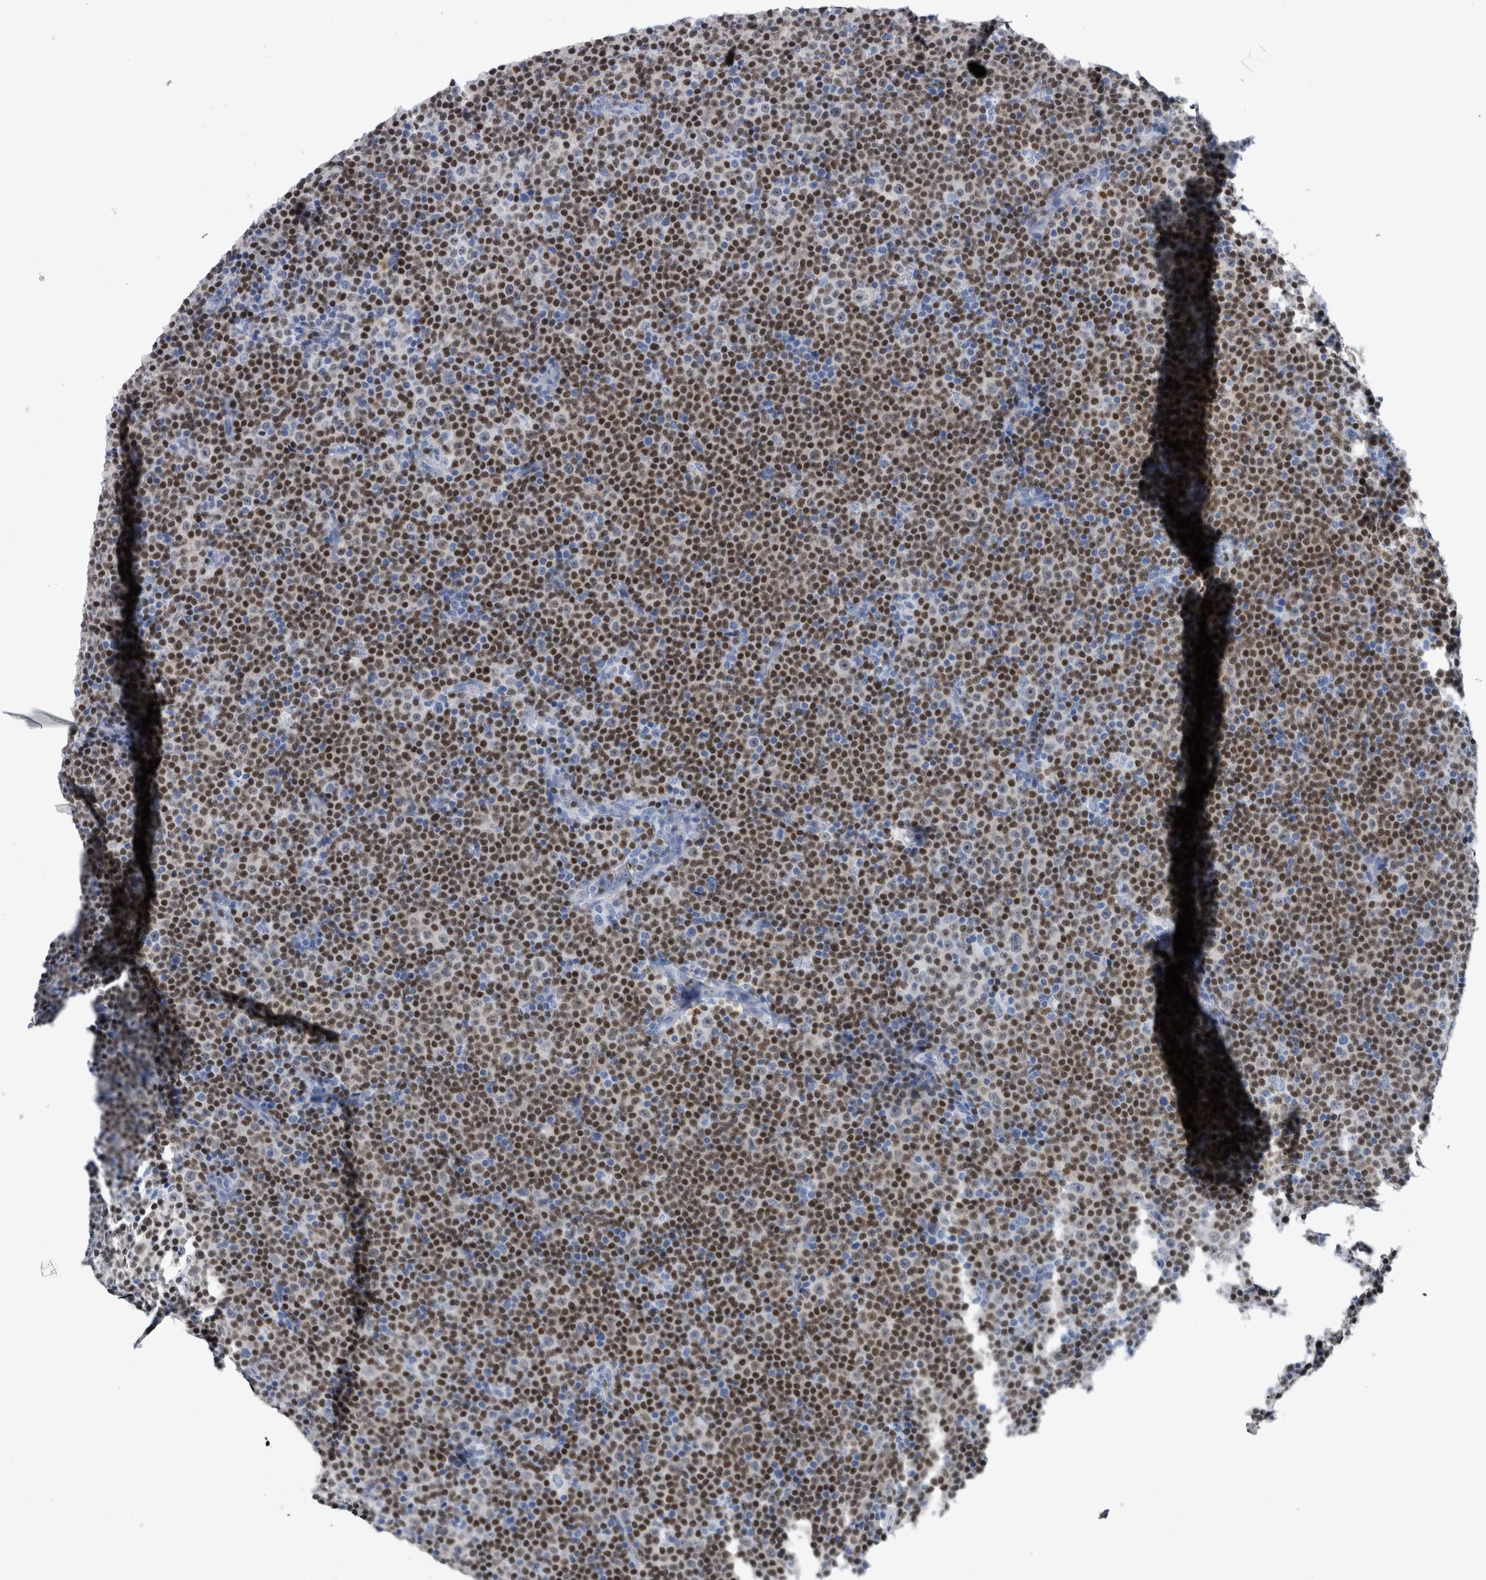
{"staining": {"intensity": "moderate", "quantity": ">75%", "location": "nuclear"}, "tissue": "lymphoma", "cell_type": "Tumor cells", "image_type": "cancer", "snomed": [{"axis": "morphology", "description": "Malignant lymphoma, non-Hodgkin's type, Low grade"}, {"axis": "topography", "description": "Lymph node"}], "caption": "Lymphoma was stained to show a protein in brown. There is medium levels of moderate nuclear expression in about >75% of tumor cells.", "gene": "PAX5", "patient": {"sex": "female", "age": 67}}